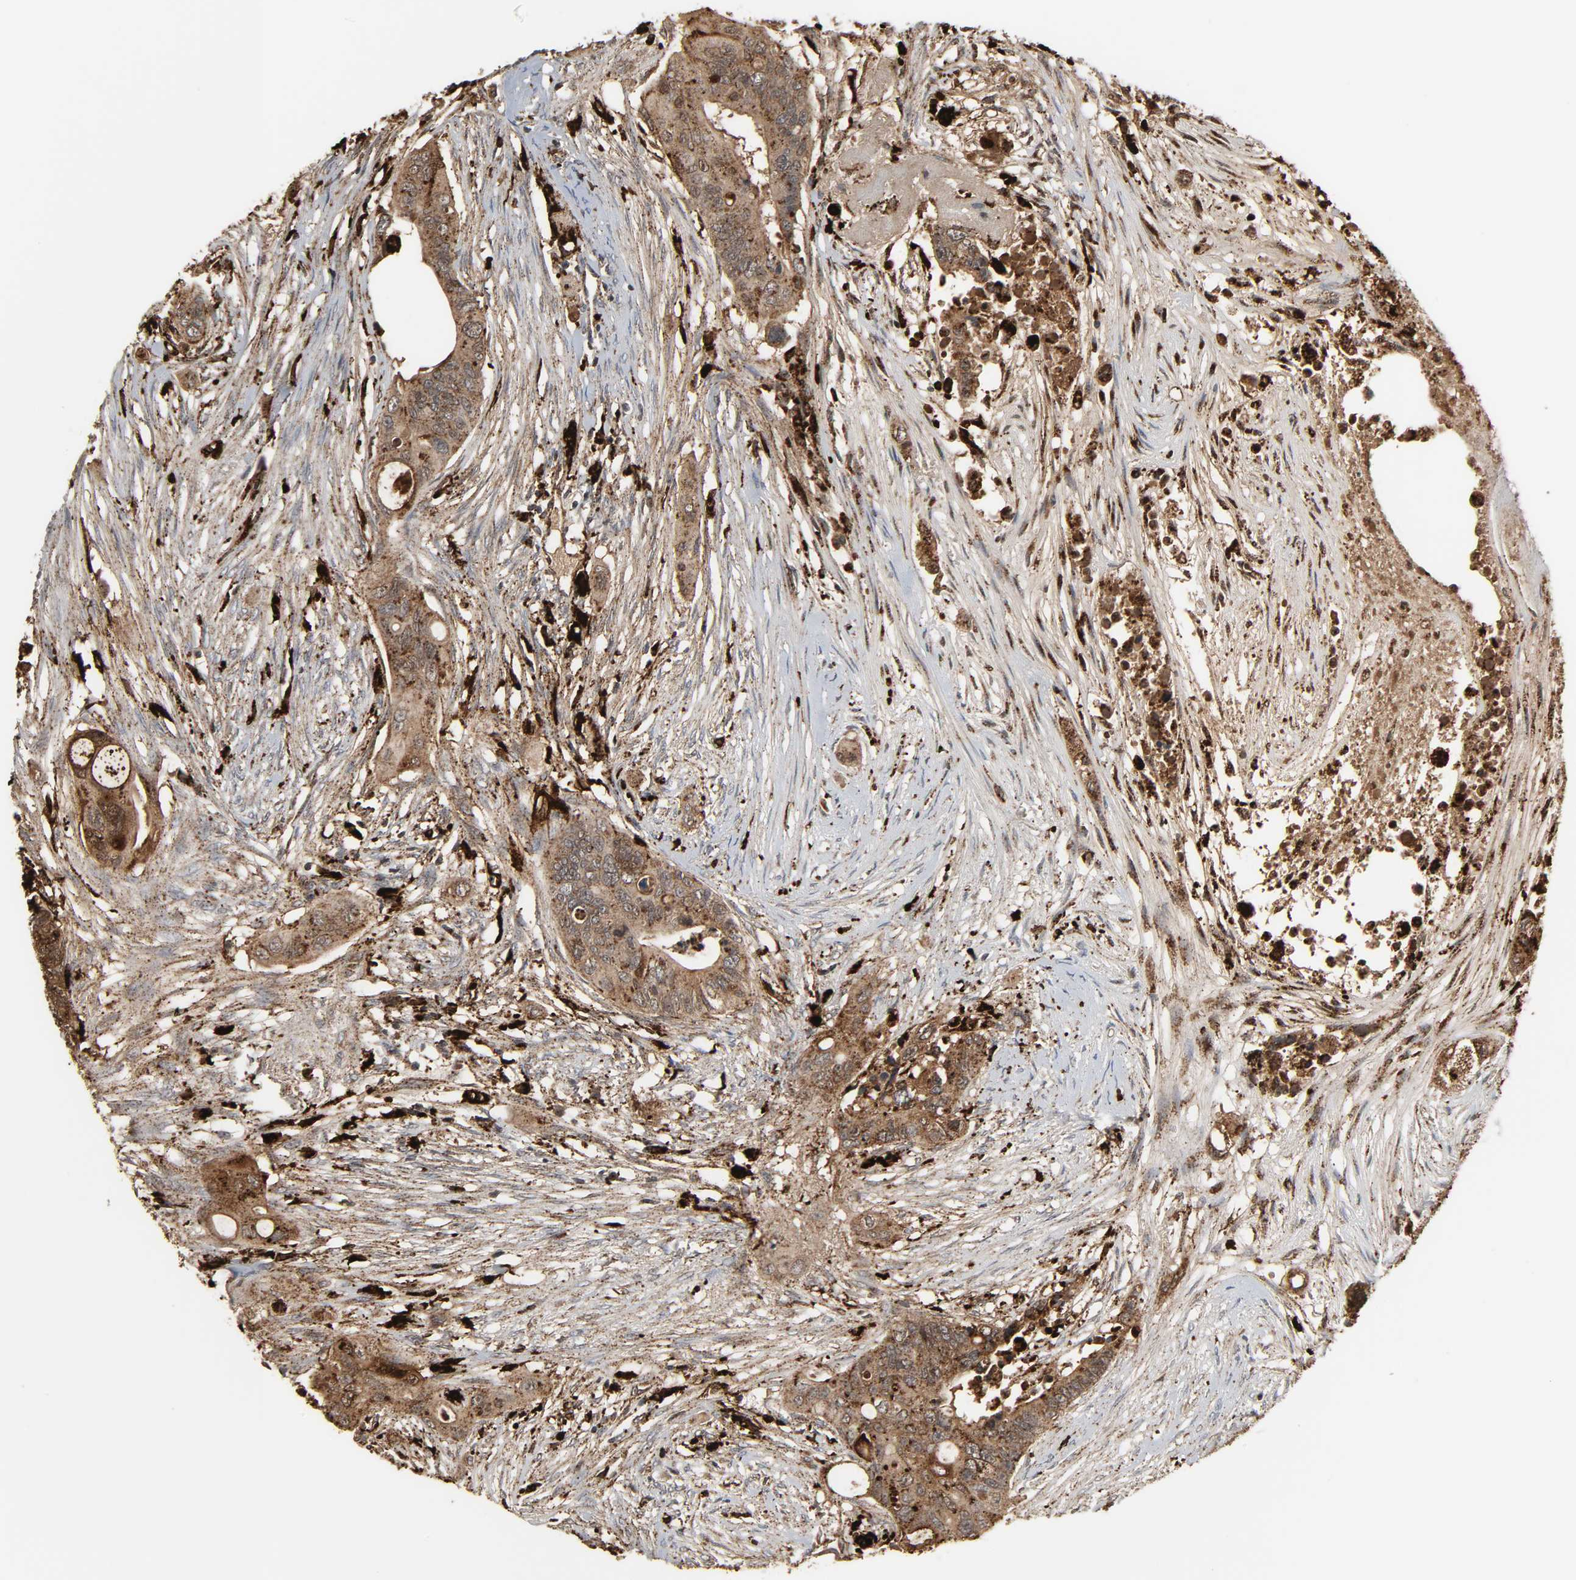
{"staining": {"intensity": "strong", "quantity": ">75%", "location": "cytoplasmic/membranous"}, "tissue": "colorectal cancer", "cell_type": "Tumor cells", "image_type": "cancer", "snomed": [{"axis": "morphology", "description": "Adenocarcinoma, NOS"}, {"axis": "topography", "description": "Colon"}], "caption": "This is a histology image of IHC staining of adenocarcinoma (colorectal), which shows strong staining in the cytoplasmic/membranous of tumor cells.", "gene": "PSAP", "patient": {"sex": "female", "age": 57}}